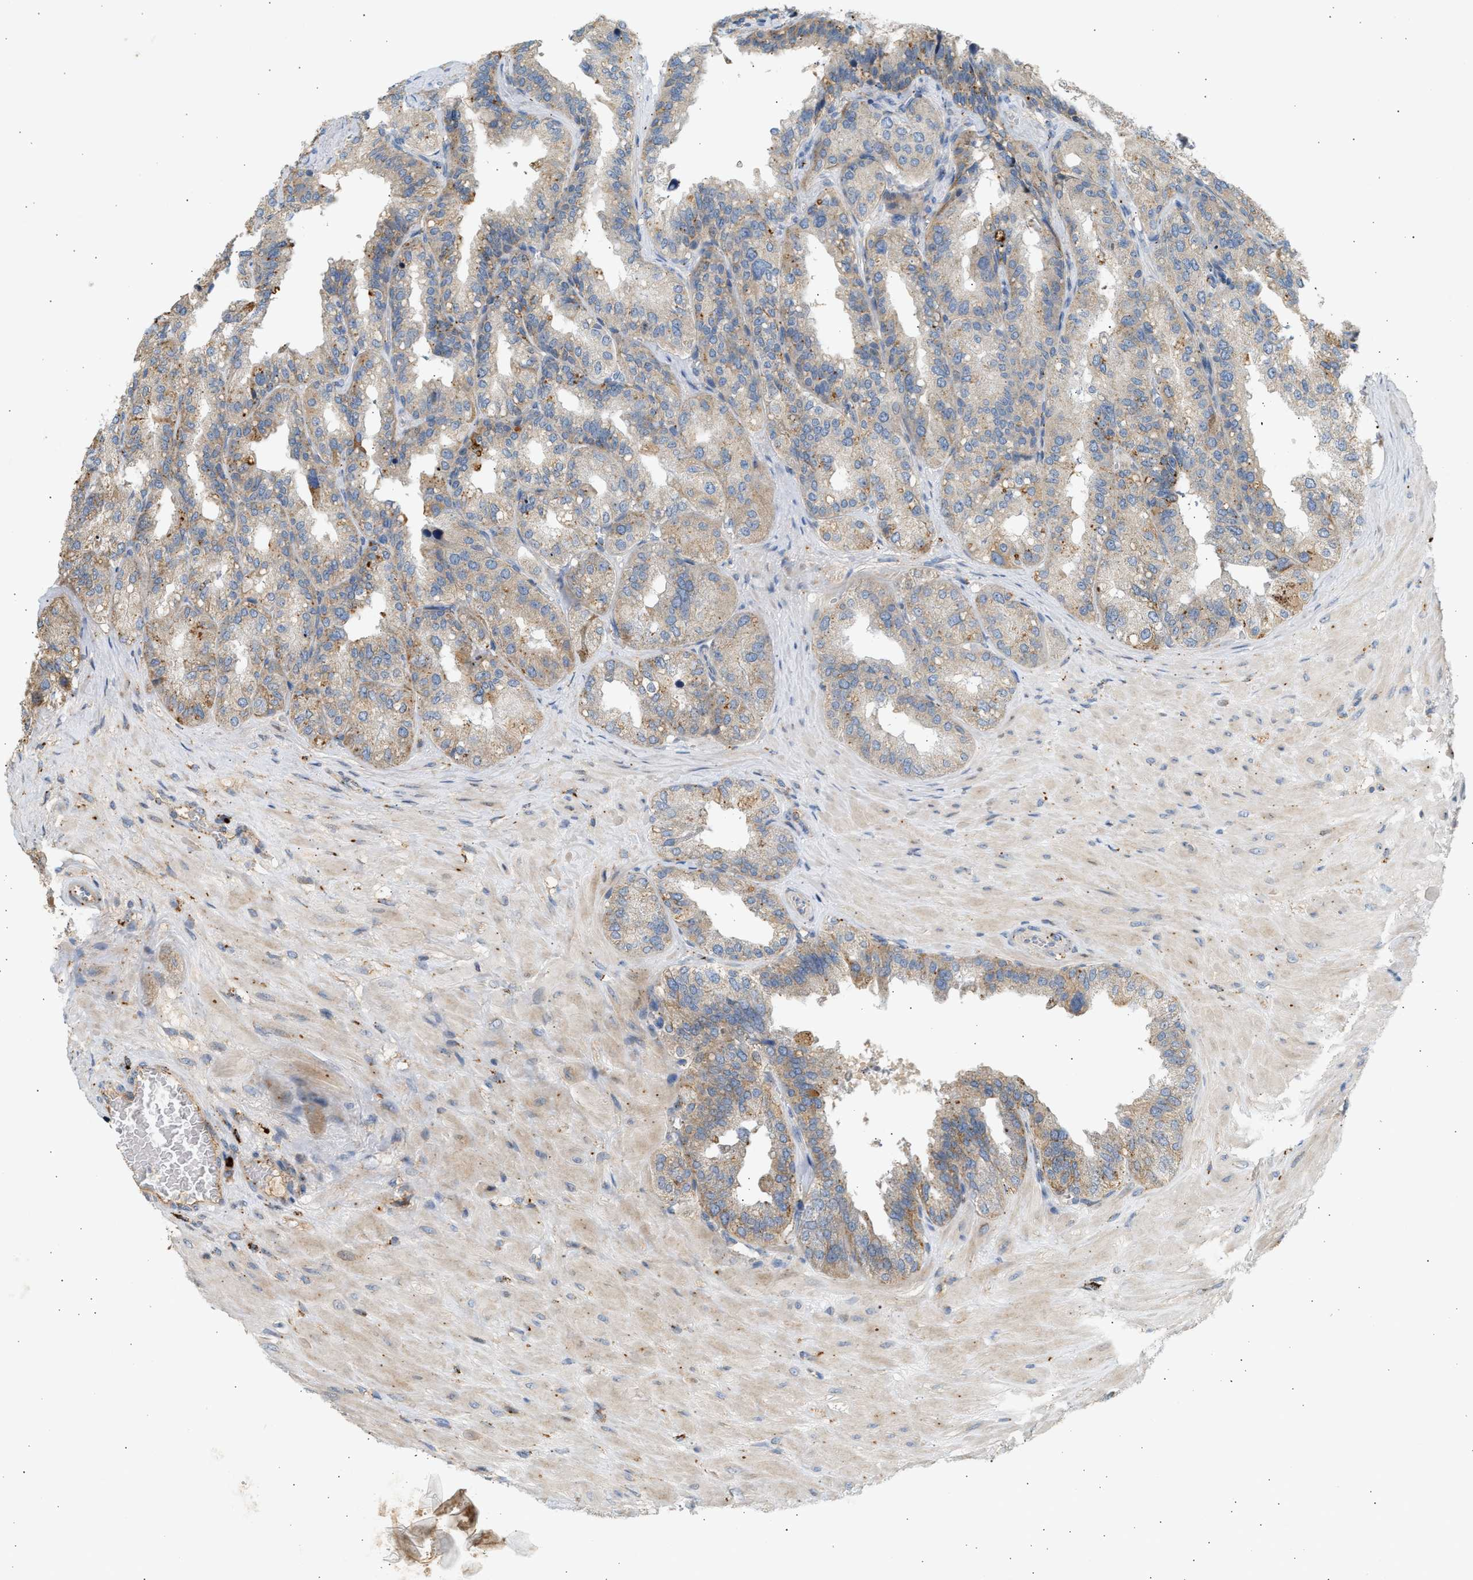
{"staining": {"intensity": "moderate", "quantity": ">75%", "location": "cytoplasmic/membranous"}, "tissue": "seminal vesicle", "cell_type": "Glandular cells", "image_type": "normal", "snomed": [{"axis": "morphology", "description": "Normal tissue, NOS"}, {"axis": "topography", "description": "Prostate"}, {"axis": "topography", "description": "Seminal veicle"}], "caption": "An immunohistochemistry (IHC) histopathology image of benign tissue is shown. Protein staining in brown labels moderate cytoplasmic/membranous positivity in seminal vesicle within glandular cells.", "gene": "ENTHD1", "patient": {"sex": "male", "age": 51}}